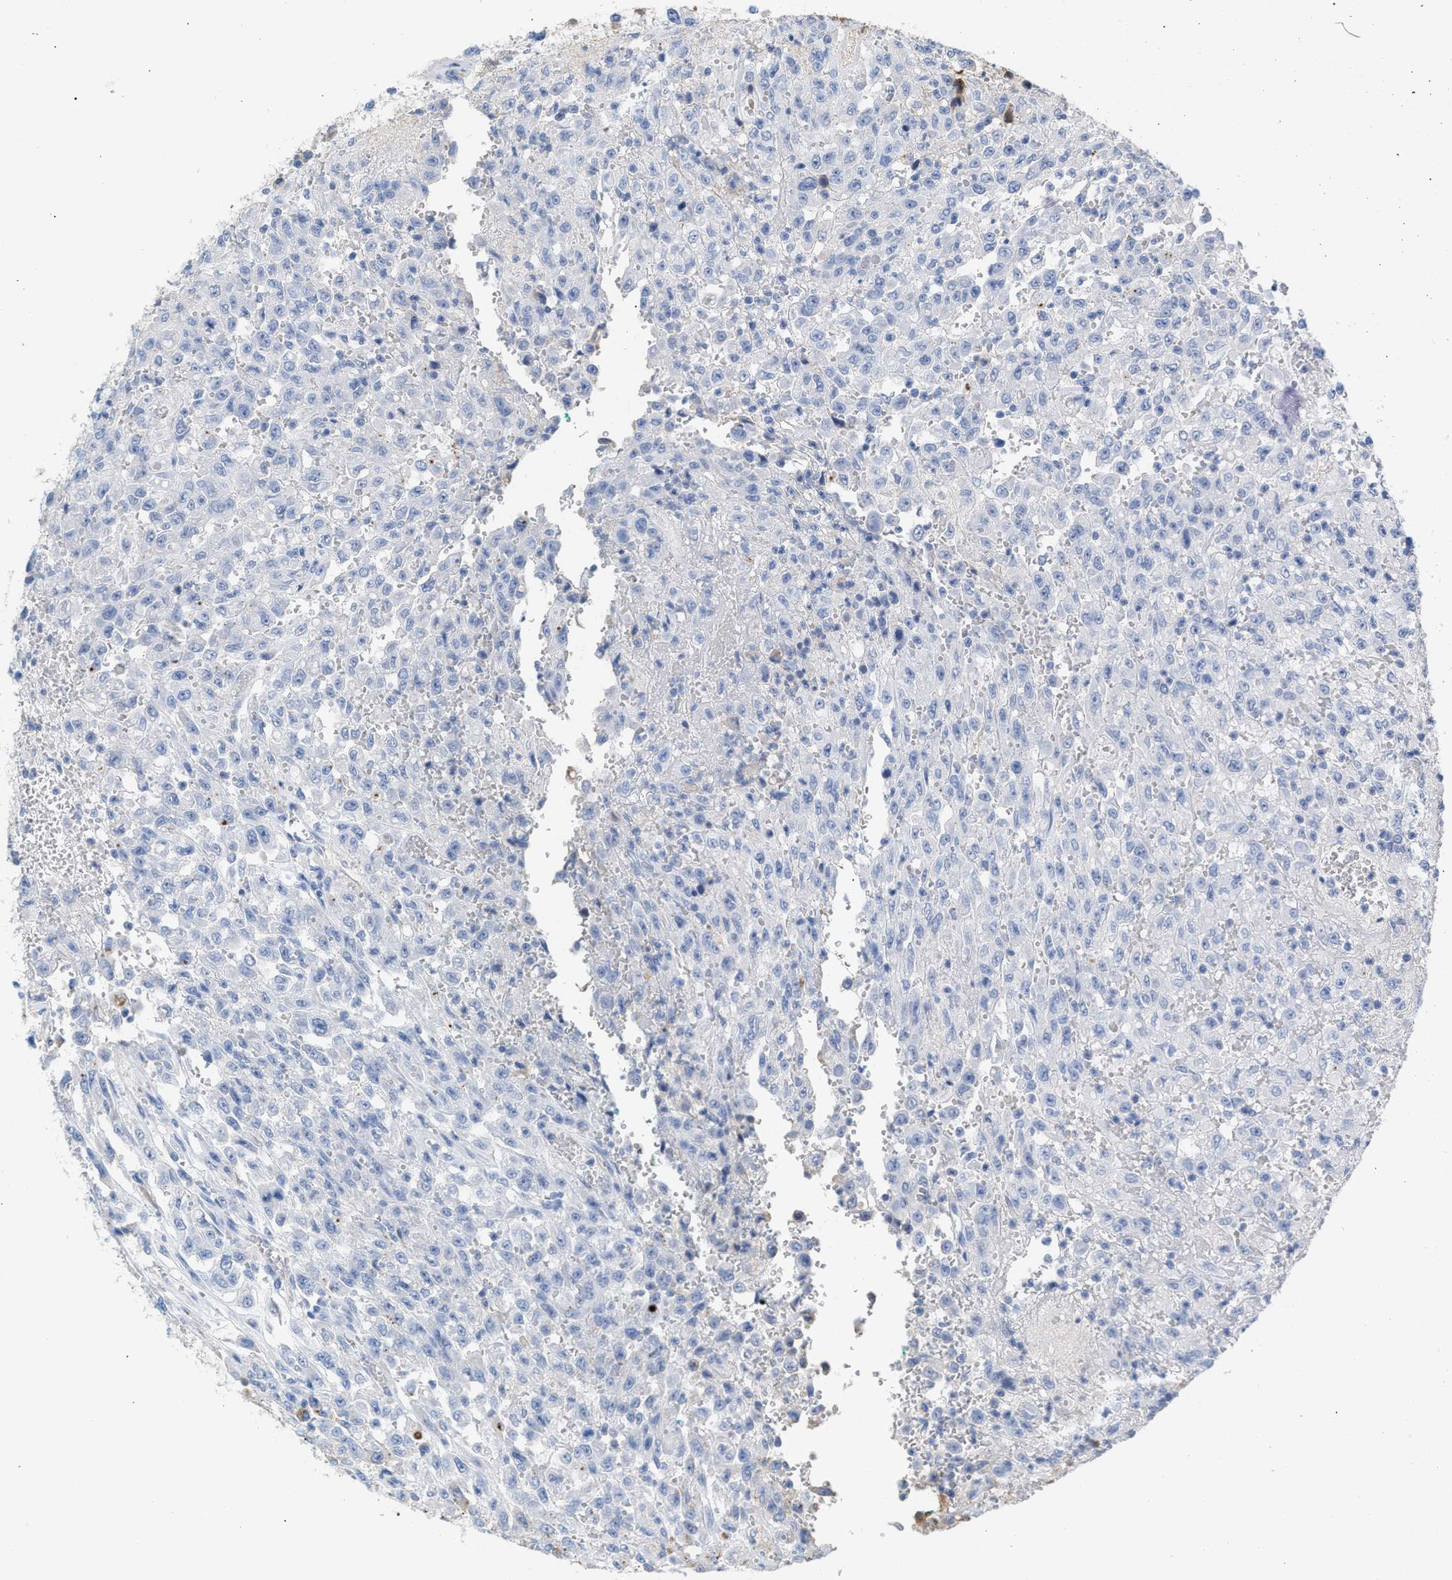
{"staining": {"intensity": "negative", "quantity": "none", "location": "none"}, "tissue": "urothelial cancer", "cell_type": "Tumor cells", "image_type": "cancer", "snomed": [{"axis": "morphology", "description": "Urothelial carcinoma, High grade"}, {"axis": "topography", "description": "Urinary bladder"}], "caption": "Tumor cells show no significant positivity in high-grade urothelial carcinoma.", "gene": "APOH", "patient": {"sex": "male", "age": 46}}